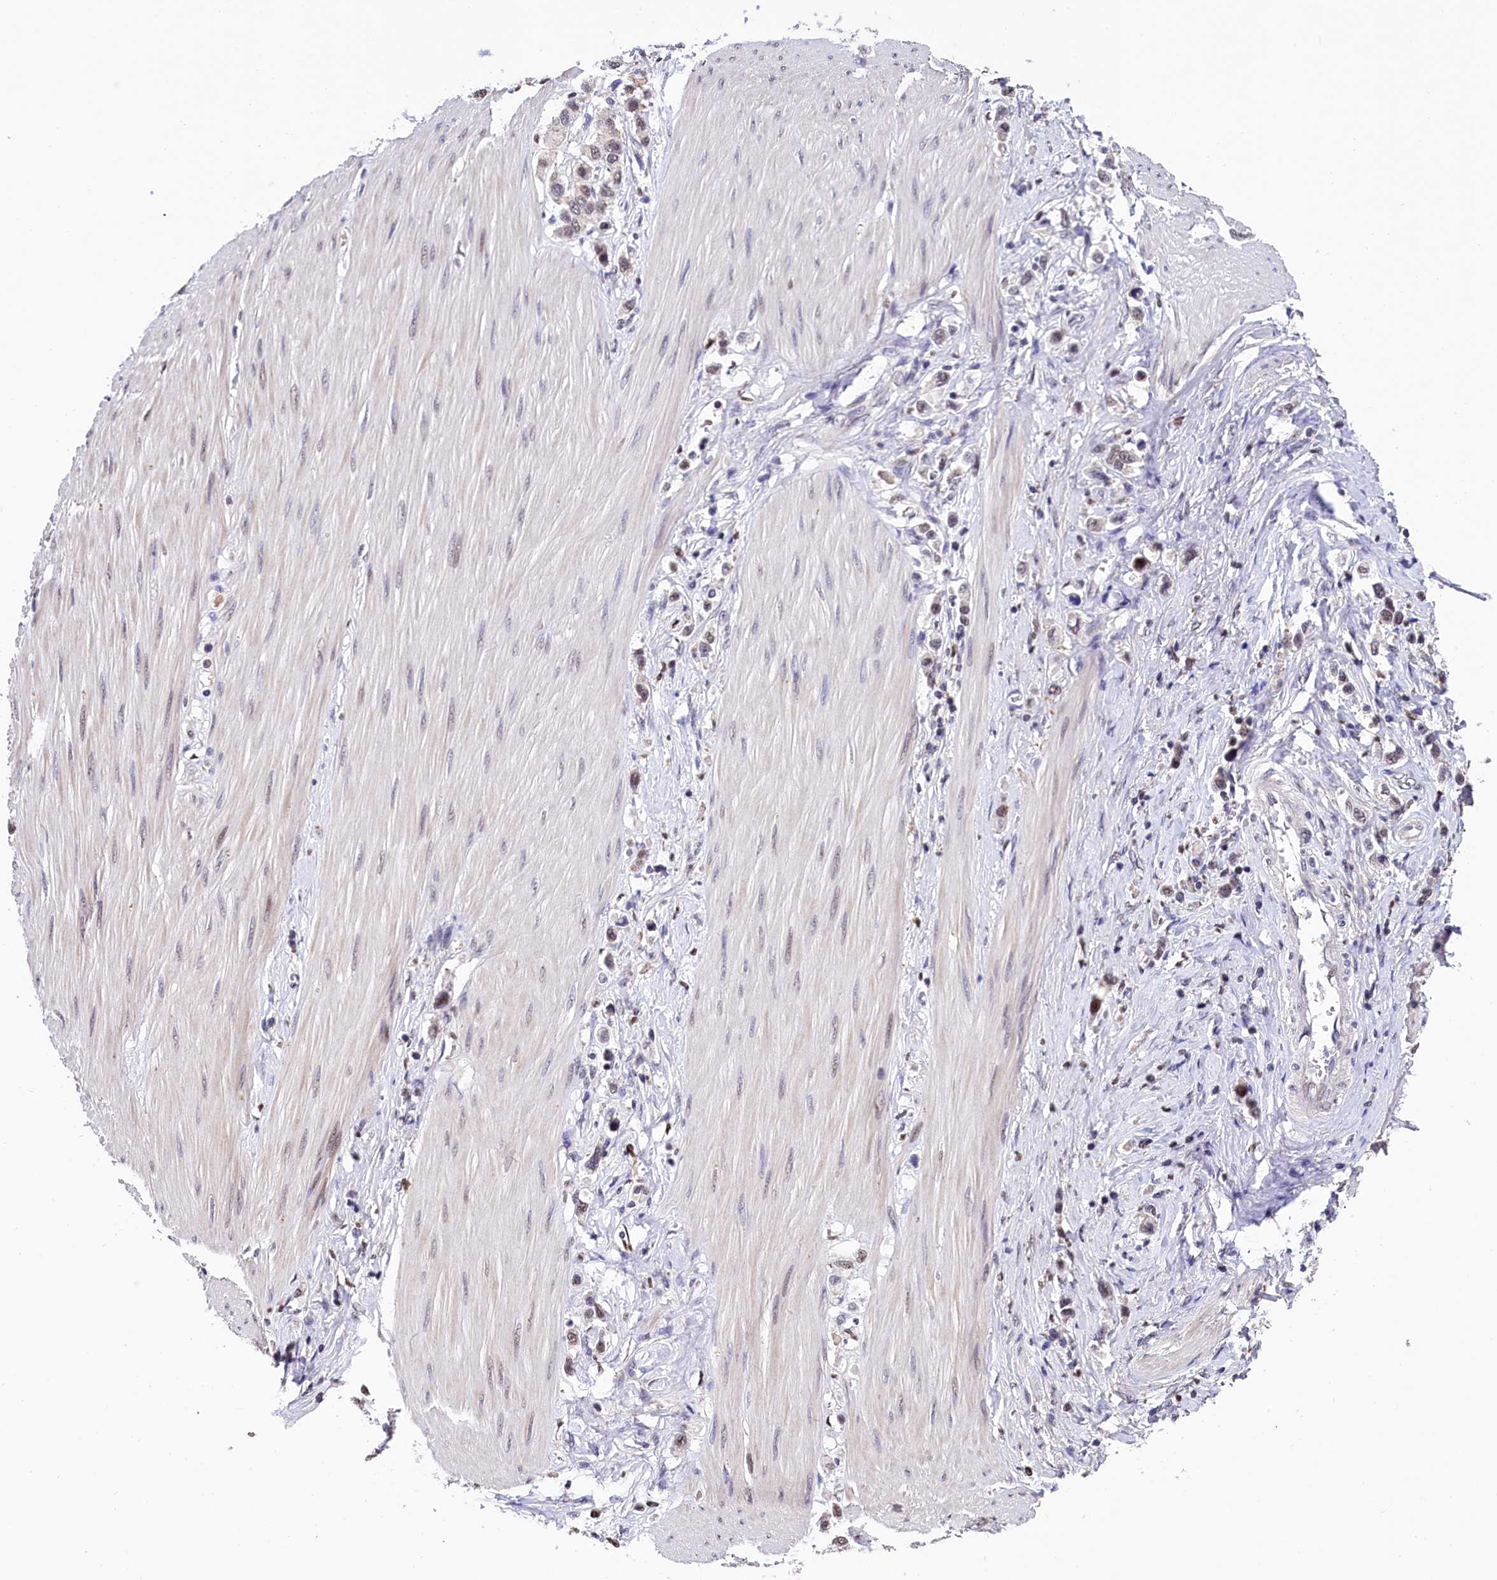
{"staining": {"intensity": "weak", "quantity": "25%-75%", "location": "nuclear"}, "tissue": "stomach cancer", "cell_type": "Tumor cells", "image_type": "cancer", "snomed": [{"axis": "morphology", "description": "Adenocarcinoma, NOS"}, {"axis": "topography", "description": "Stomach"}], "caption": "Stomach cancer stained with IHC reveals weak nuclear staining in about 25%-75% of tumor cells.", "gene": "HECTD4", "patient": {"sex": "female", "age": 65}}